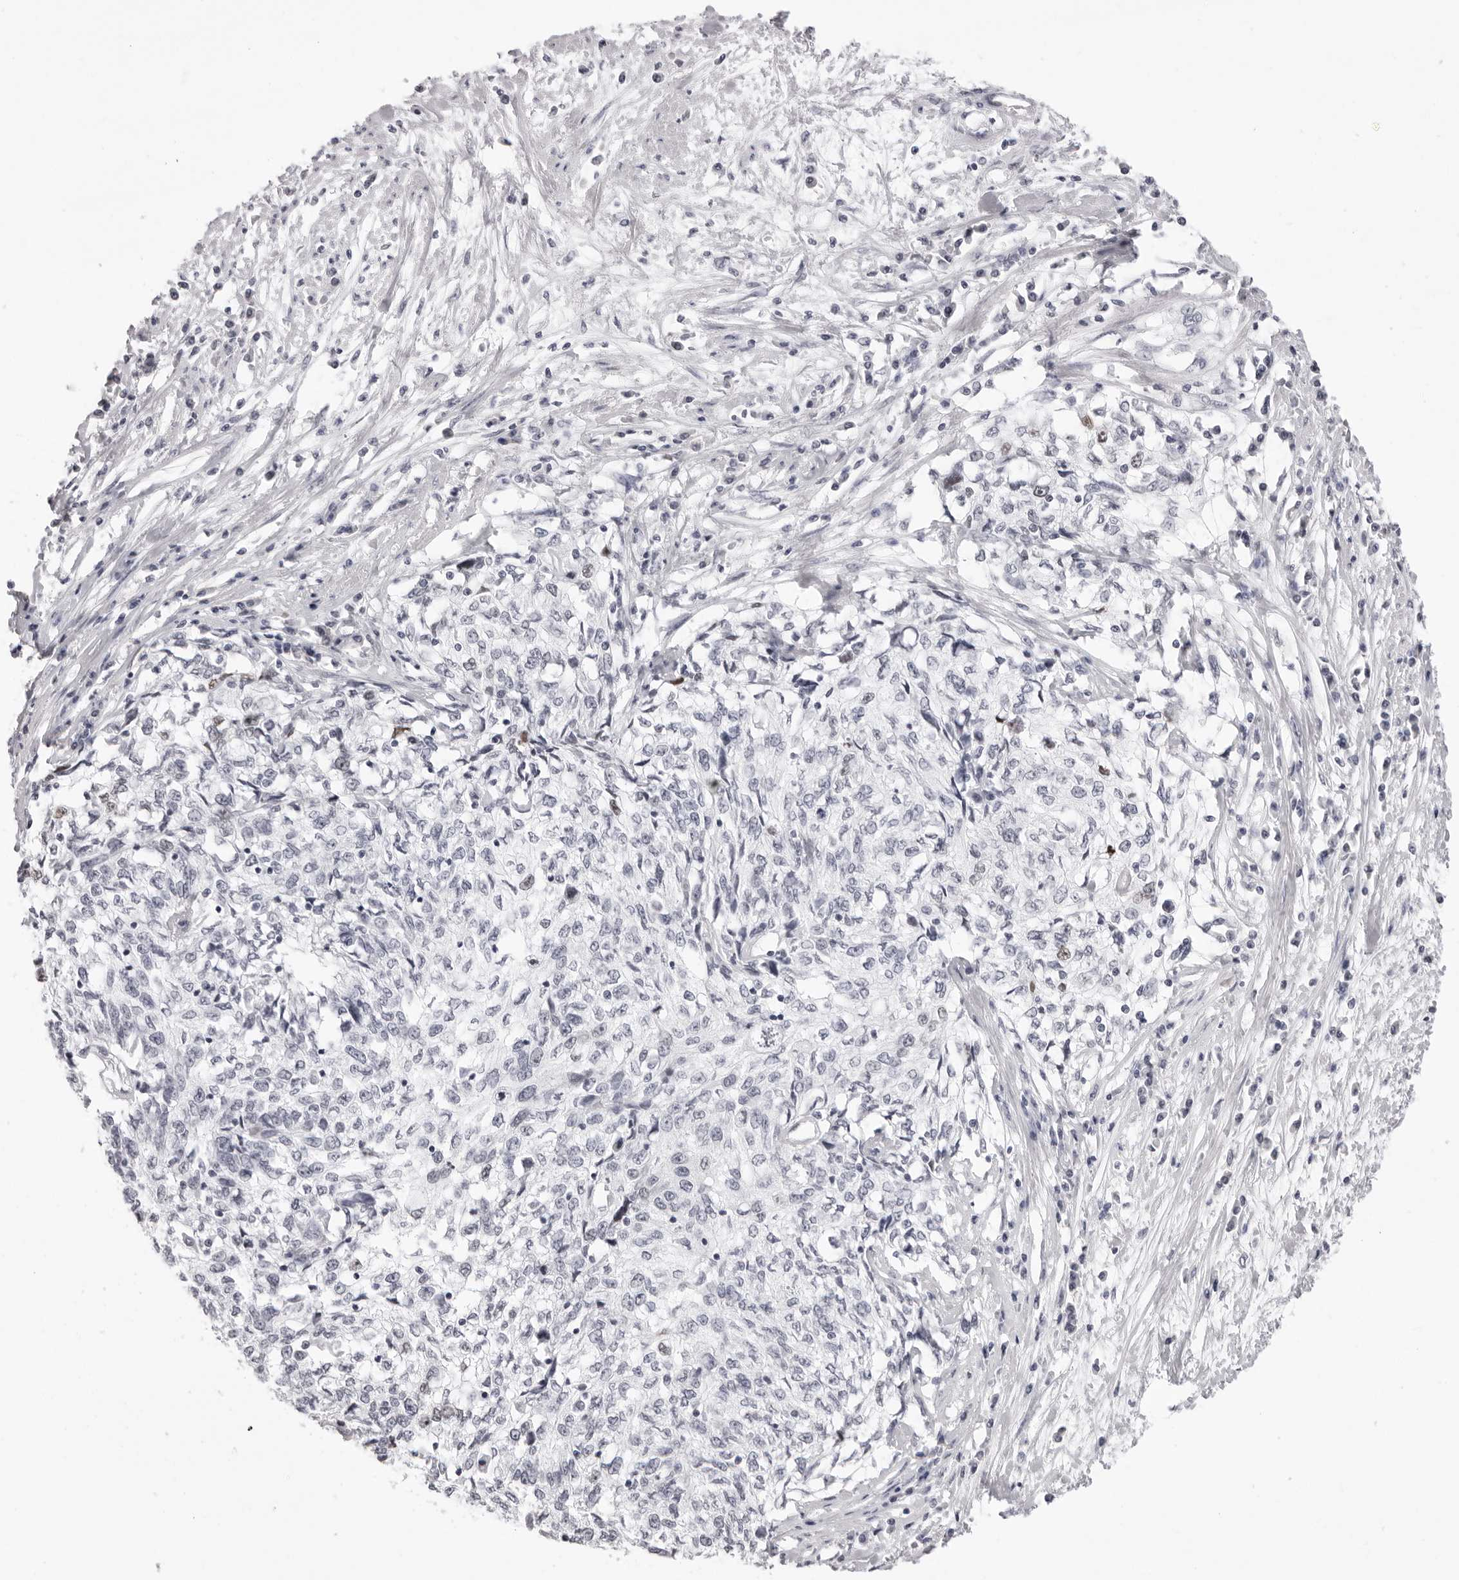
{"staining": {"intensity": "negative", "quantity": "none", "location": "none"}, "tissue": "cervical cancer", "cell_type": "Tumor cells", "image_type": "cancer", "snomed": [{"axis": "morphology", "description": "Squamous cell carcinoma, NOS"}, {"axis": "topography", "description": "Cervix"}], "caption": "An immunohistochemistry (IHC) micrograph of cervical cancer (squamous cell carcinoma) is shown. There is no staining in tumor cells of cervical cancer (squamous cell carcinoma).", "gene": "MAFK", "patient": {"sex": "female", "age": 57}}